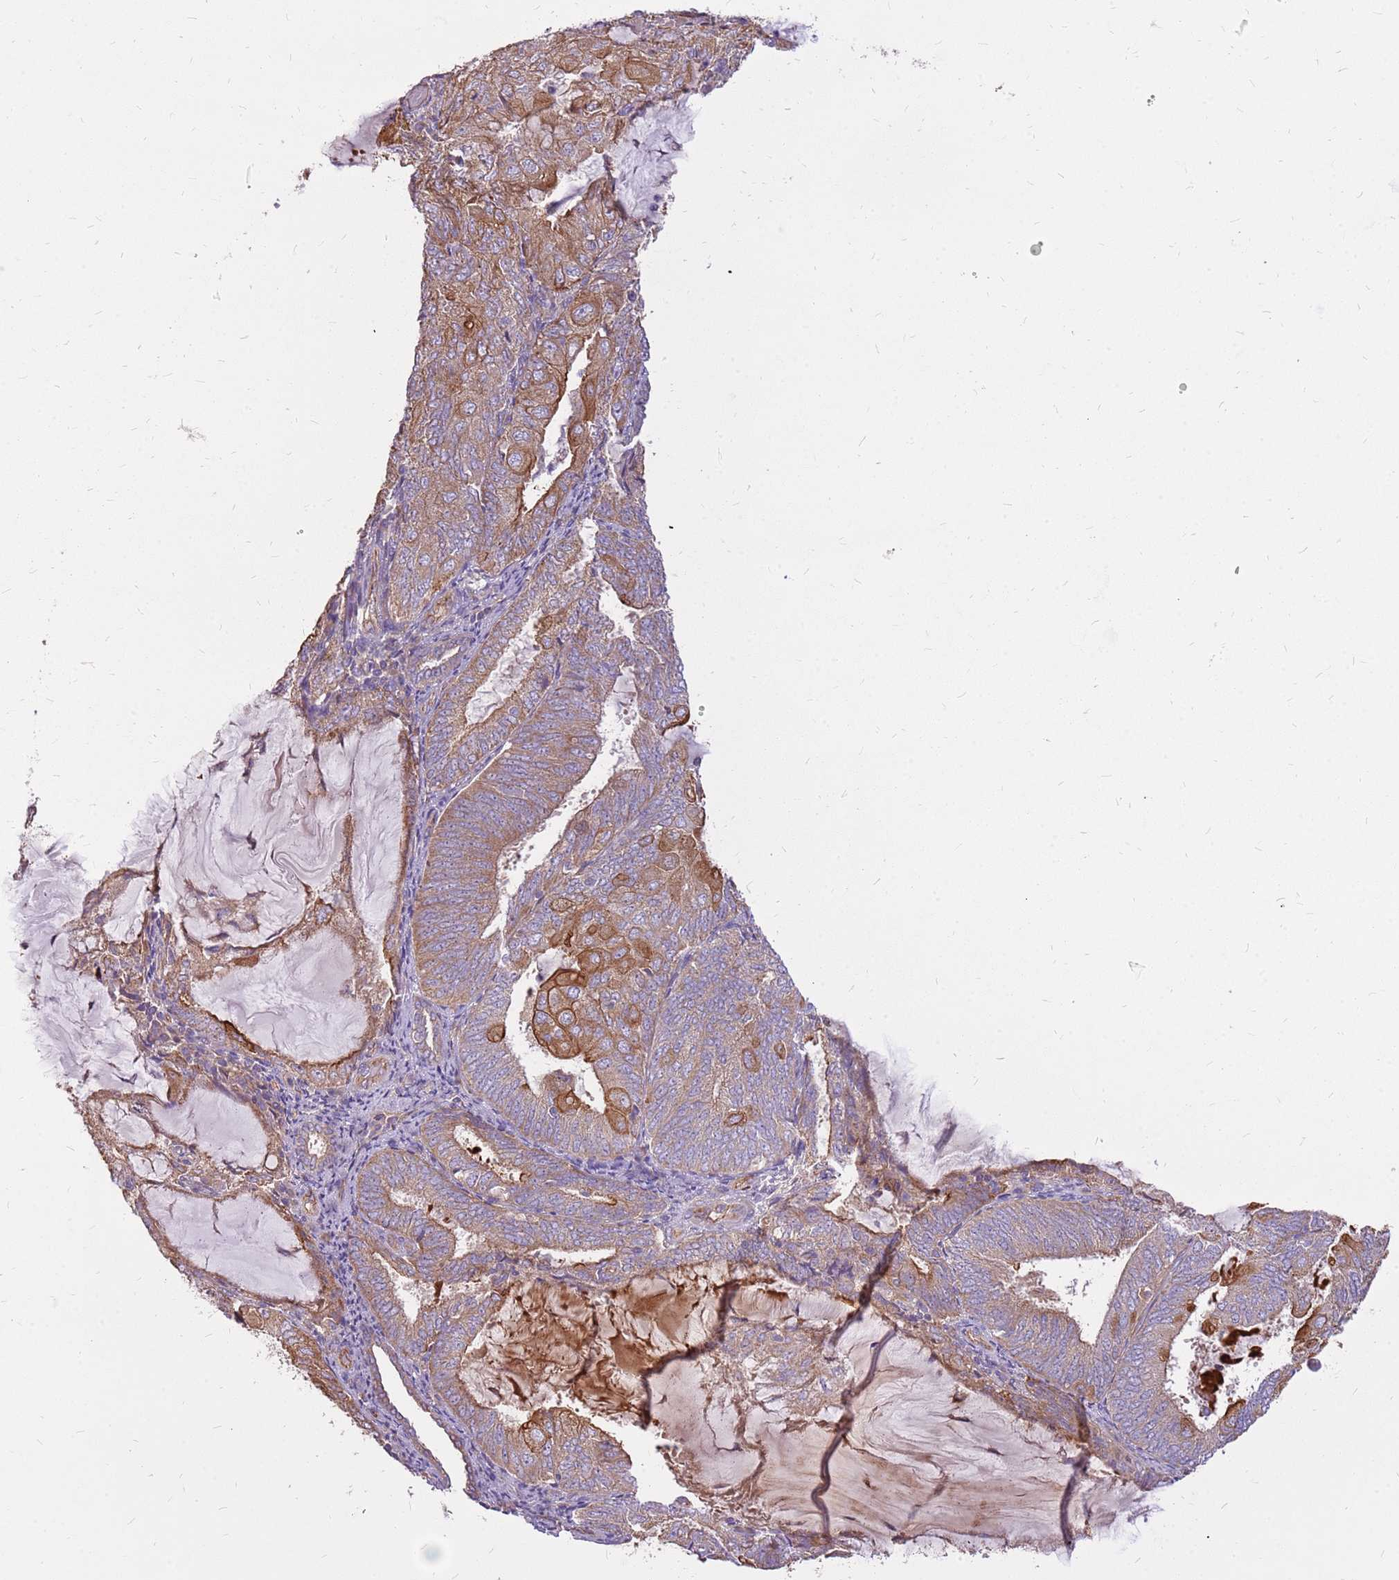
{"staining": {"intensity": "moderate", "quantity": "25%-75%", "location": "cytoplasmic/membranous"}, "tissue": "endometrial cancer", "cell_type": "Tumor cells", "image_type": "cancer", "snomed": [{"axis": "morphology", "description": "Adenocarcinoma, NOS"}, {"axis": "topography", "description": "Endometrium"}], "caption": "Adenocarcinoma (endometrial) stained for a protein (brown) exhibits moderate cytoplasmic/membranous positive expression in approximately 25%-75% of tumor cells.", "gene": "WASHC4", "patient": {"sex": "female", "age": 81}}